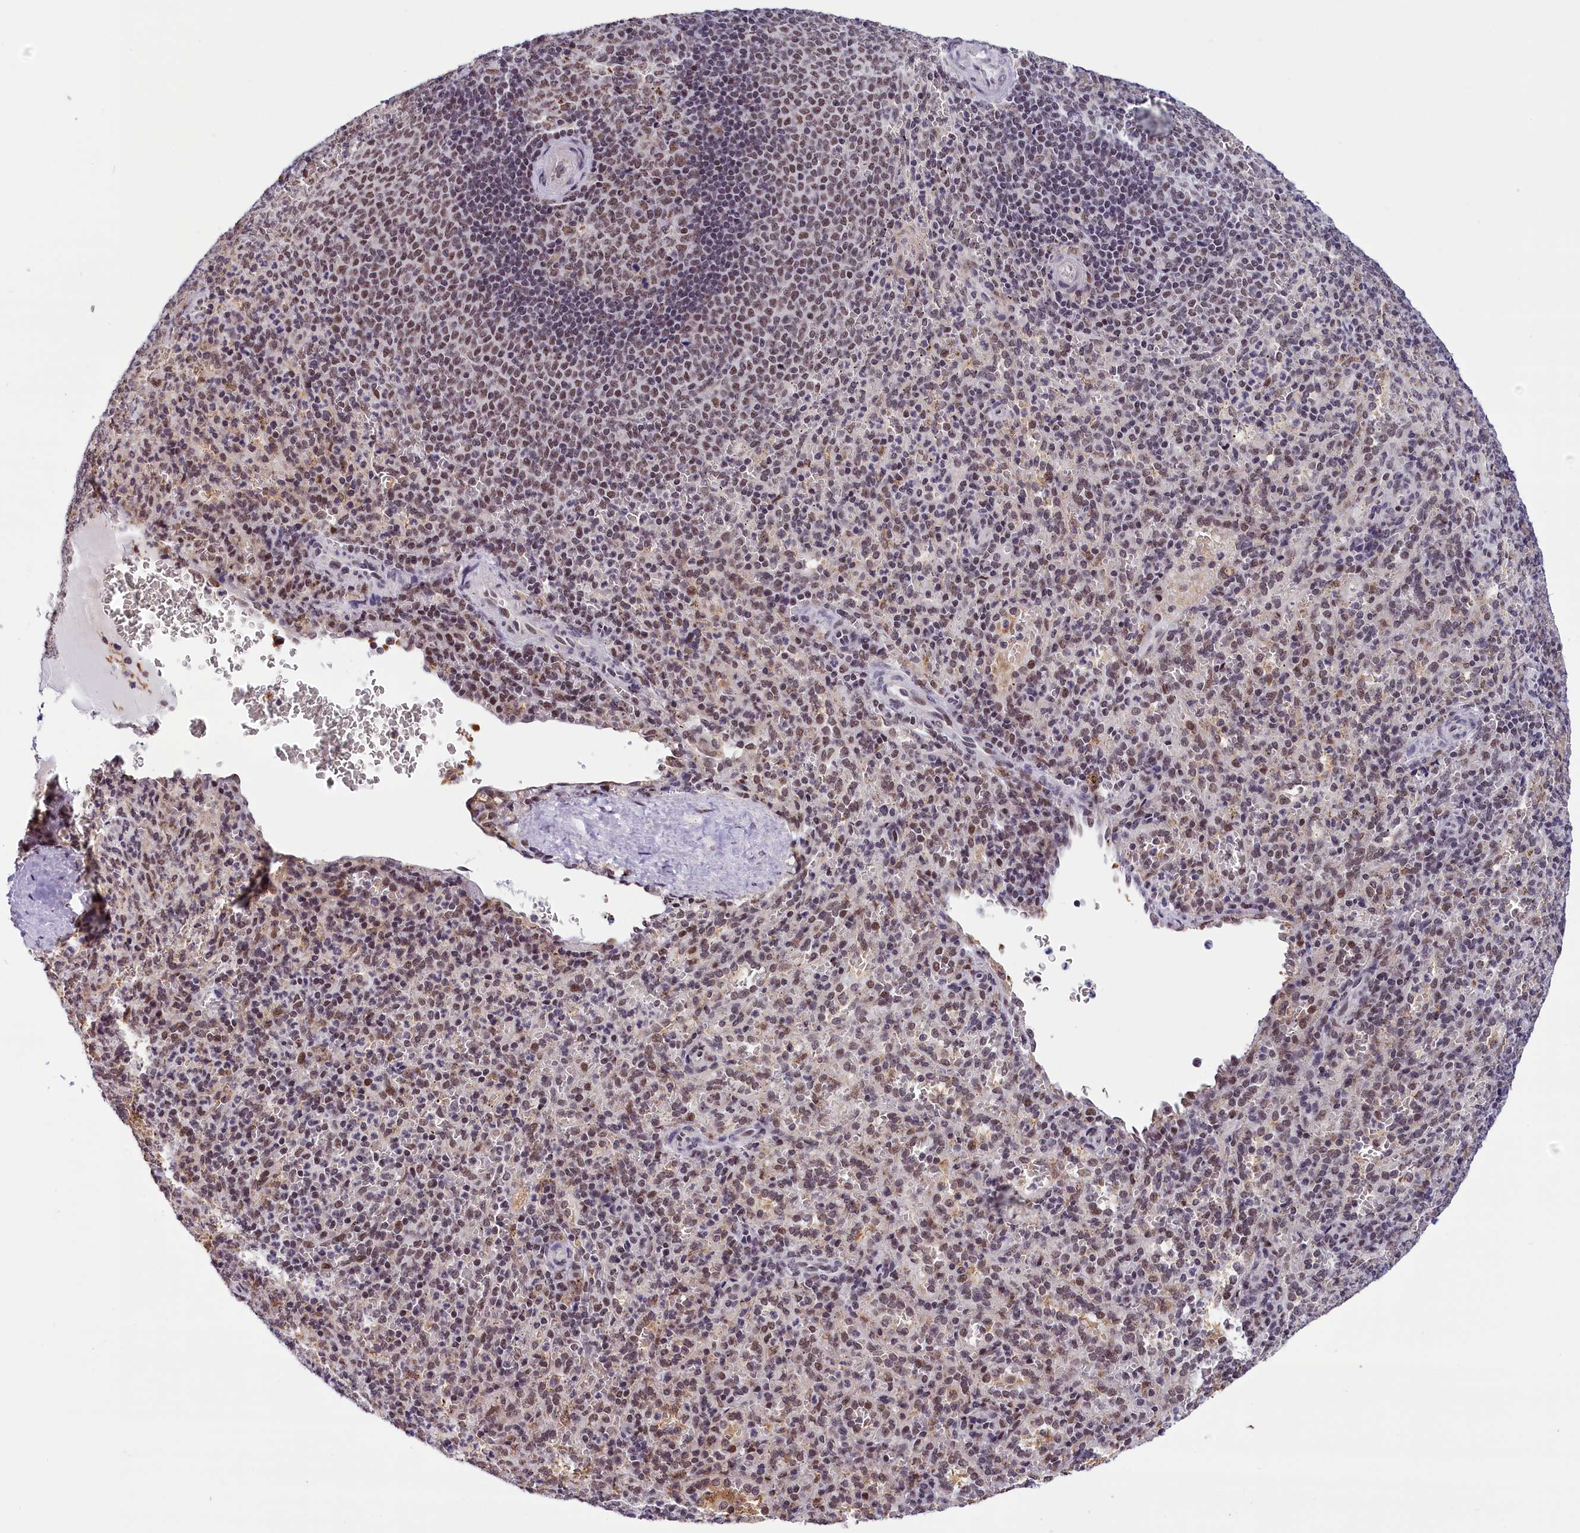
{"staining": {"intensity": "moderate", "quantity": "25%-75%", "location": "nuclear"}, "tissue": "spleen", "cell_type": "Cells in red pulp", "image_type": "normal", "snomed": [{"axis": "morphology", "description": "Normal tissue, NOS"}, {"axis": "topography", "description": "Spleen"}], "caption": "Spleen stained with DAB (3,3'-diaminobenzidine) immunohistochemistry (IHC) displays medium levels of moderate nuclear positivity in about 25%-75% of cells in red pulp.", "gene": "CDYL2", "patient": {"sex": "female", "age": 21}}